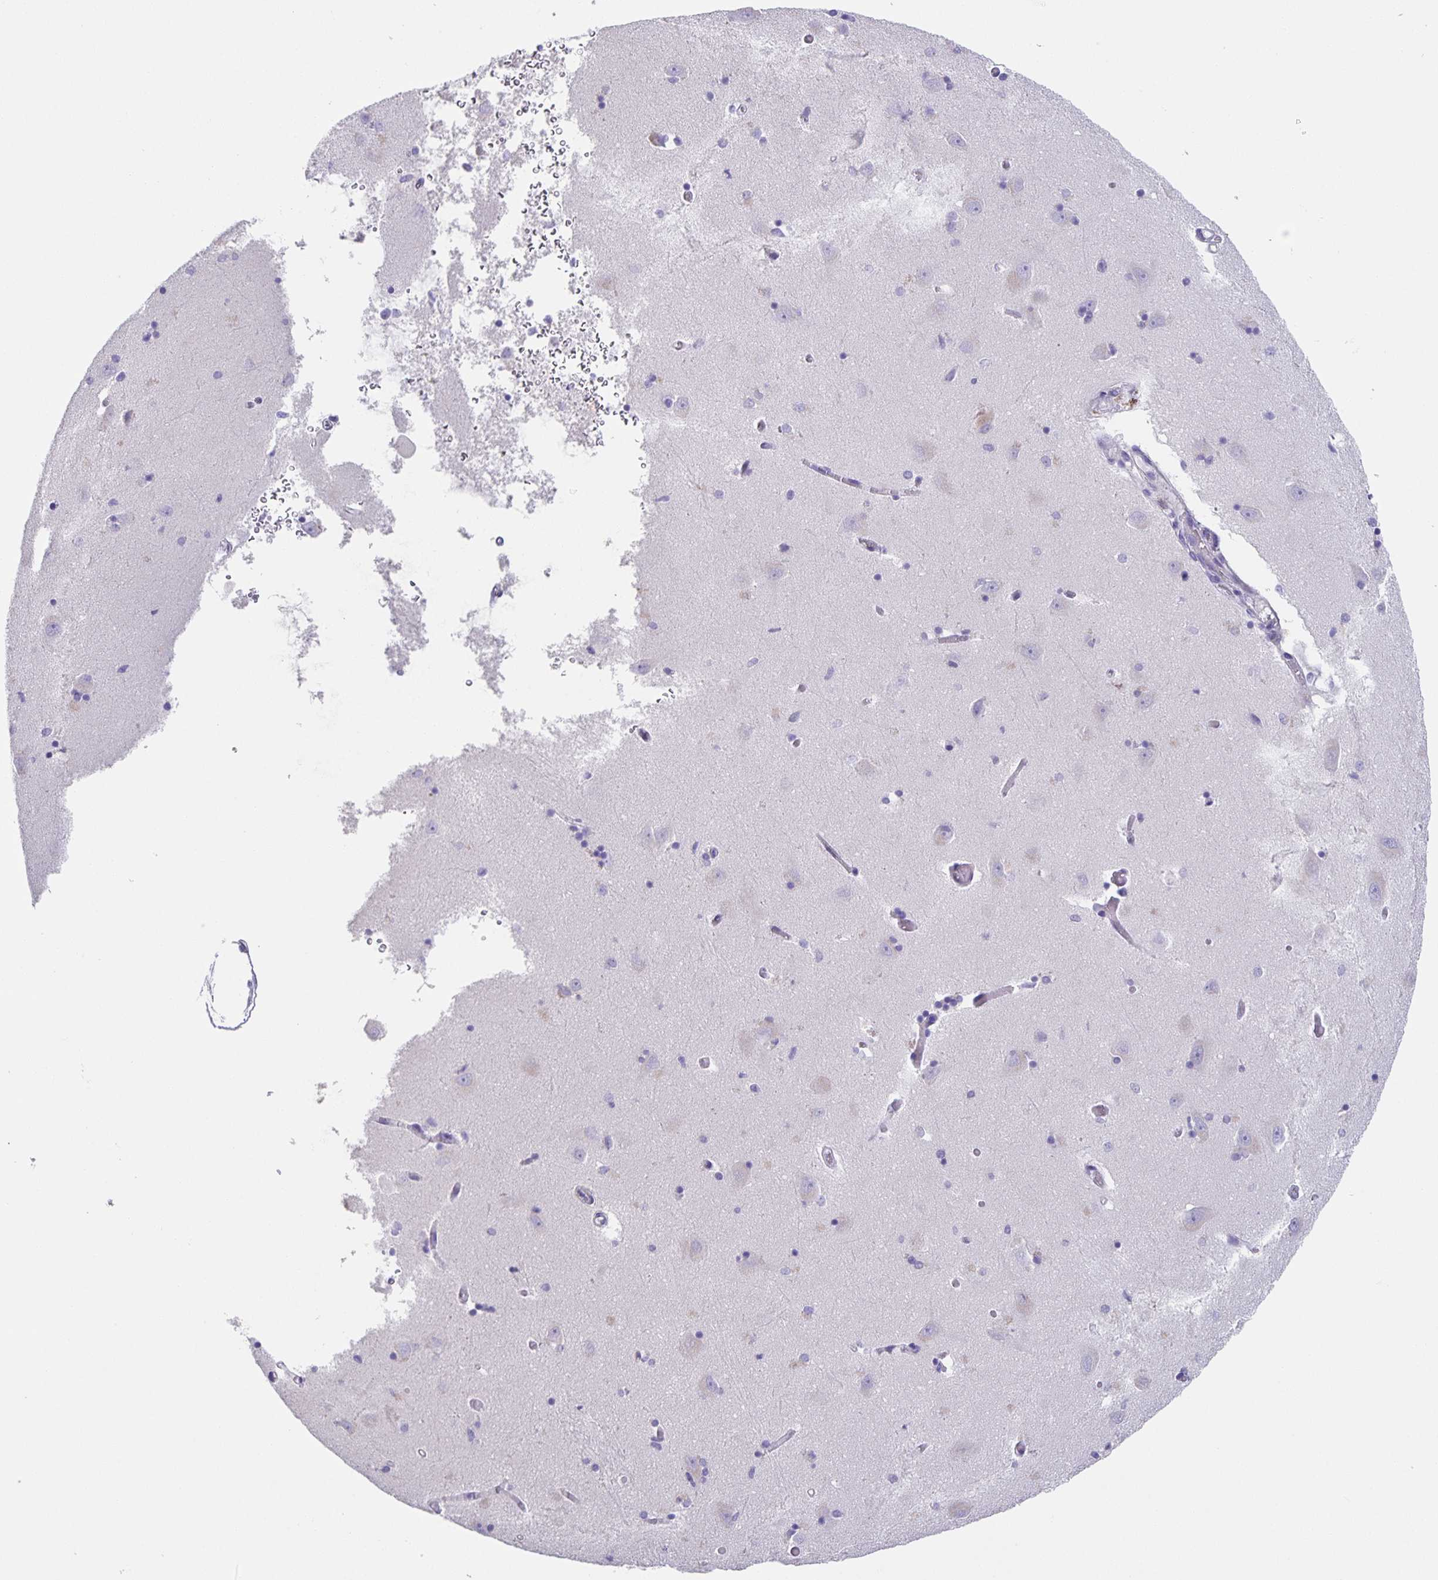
{"staining": {"intensity": "negative", "quantity": "none", "location": "none"}, "tissue": "caudate", "cell_type": "Glial cells", "image_type": "normal", "snomed": [{"axis": "morphology", "description": "Normal tissue, NOS"}, {"axis": "topography", "description": "Lateral ventricle wall"}, {"axis": "topography", "description": "Hippocampus"}], "caption": "Immunohistochemical staining of benign caudate demonstrates no significant staining in glial cells. Brightfield microscopy of immunohistochemistry (IHC) stained with DAB (brown) and hematoxylin (blue), captured at high magnification.", "gene": "PRR36", "patient": {"sex": "female", "age": 63}}